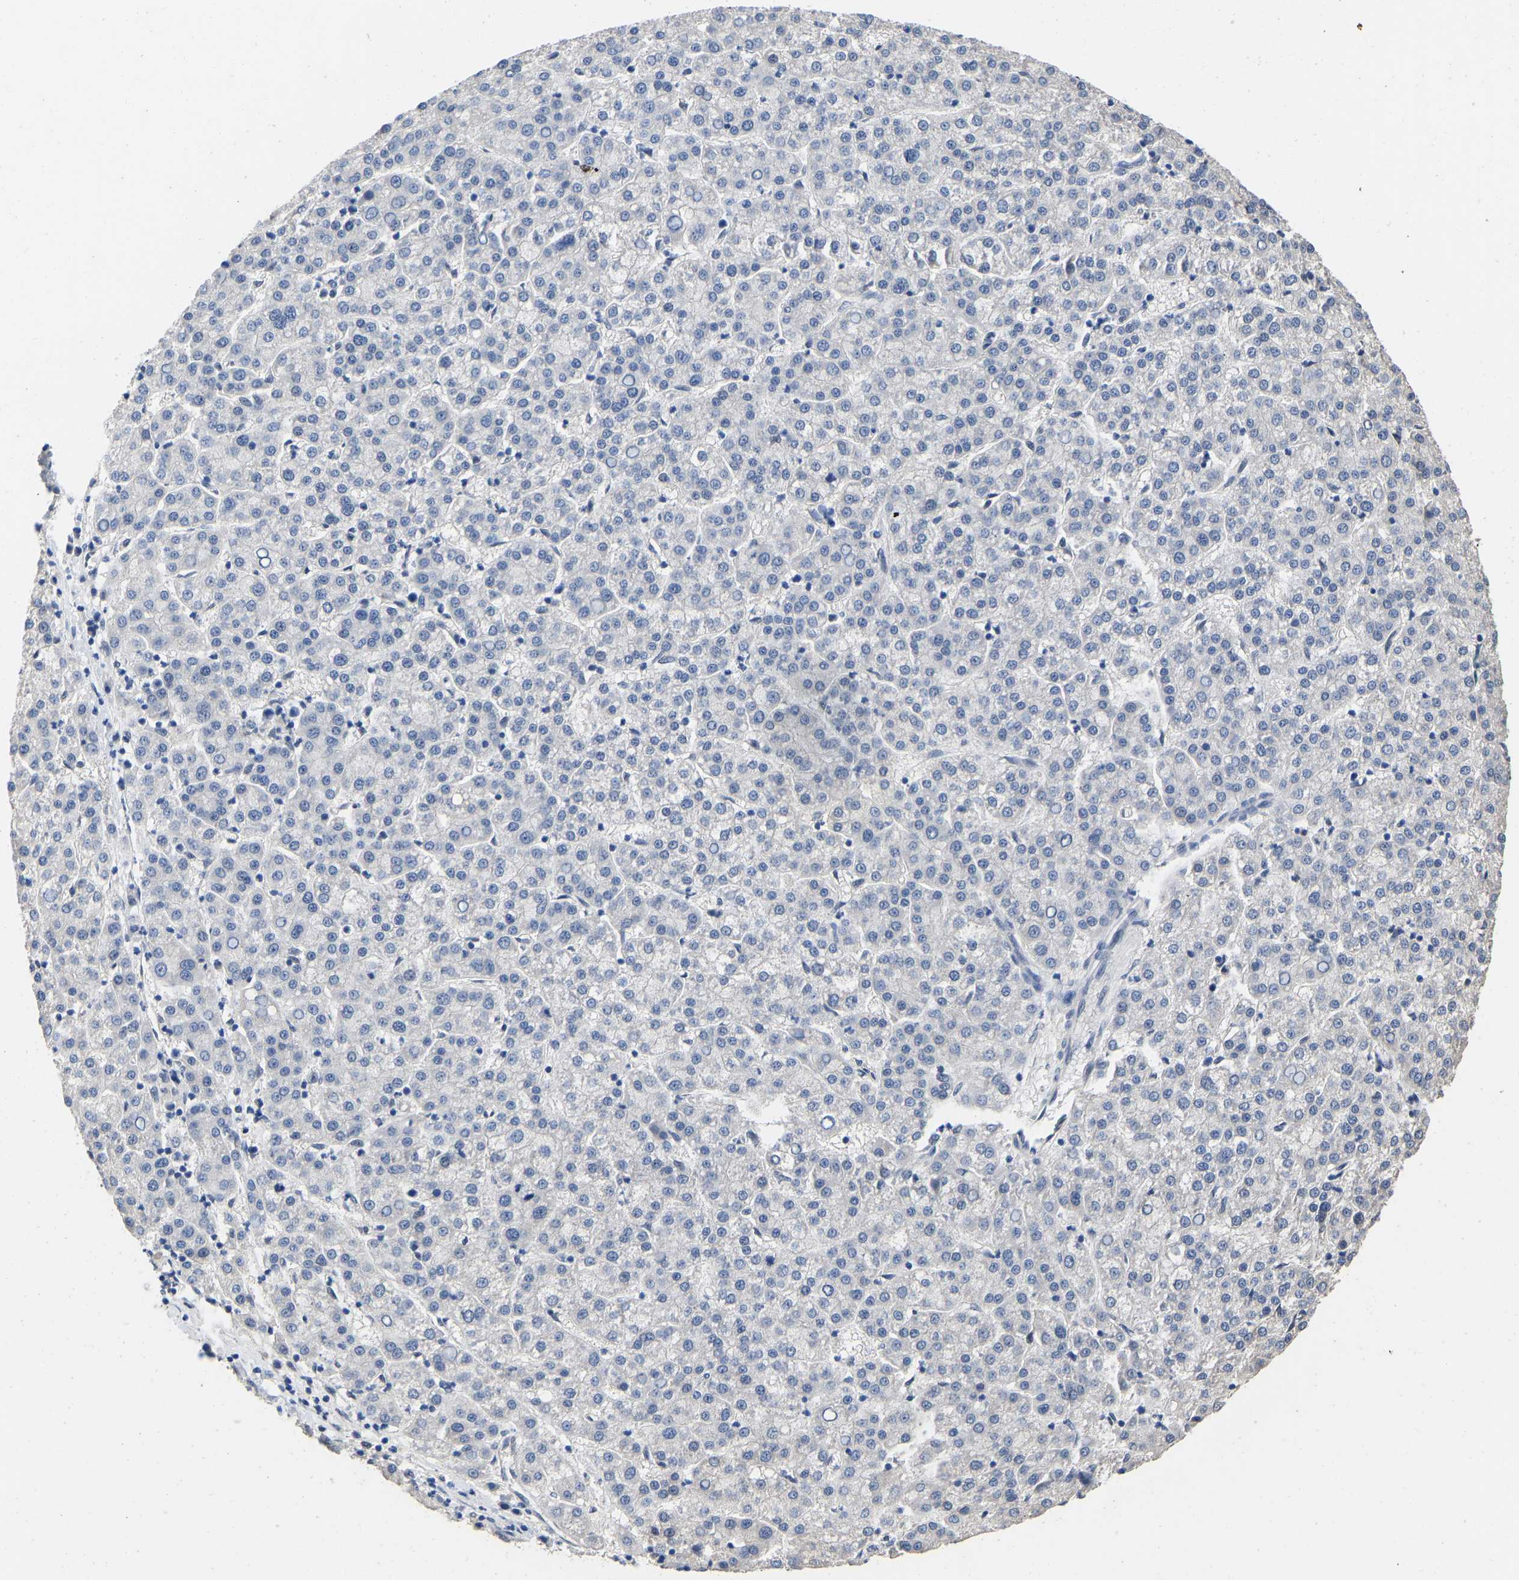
{"staining": {"intensity": "negative", "quantity": "none", "location": "none"}, "tissue": "liver cancer", "cell_type": "Tumor cells", "image_type": "cancer", "snomed": [{"axis": "morphology", "description": "Carcinoma, Hepatocellular, NOS"}, {"axis": "topography", "description": "Liver"}], "caption": "DAB immunohistochemical staining of liver cancer (hepatocellular carcinoma) displays no significant expression in tumor cells. Nuclei are stained in blue.", "gene": "QKI", "patient": {"sex": "female", "age": 58}}